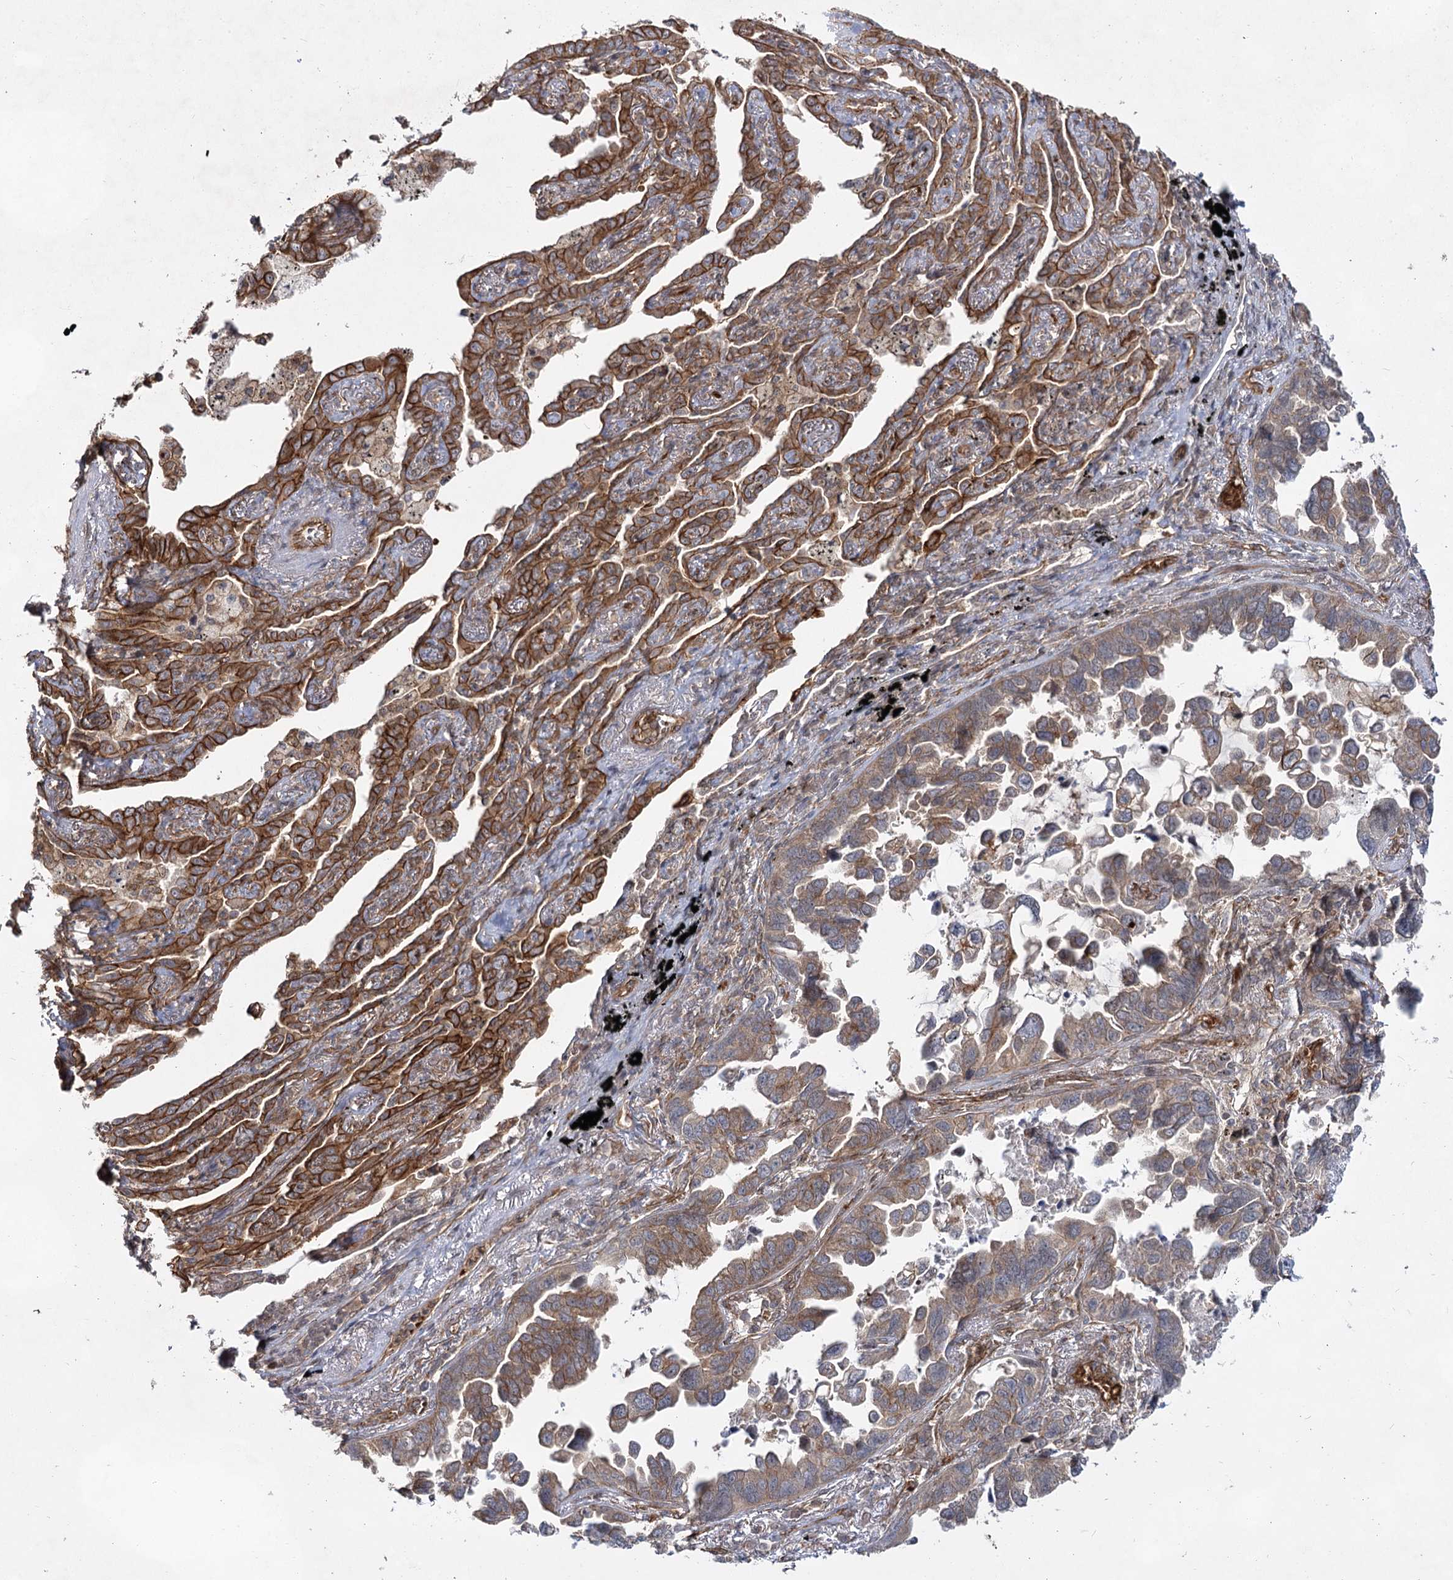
{"staining": {"intensity": "strong", "quantity": "25%-75%", "location": "cytoplasmic/membranous"}, "tissue": "lung cancer", "cell_type": "Tumor cells", "image_type": "cancer", "snomed": [{"axis": "morphology", "description": "Adenocarcinoma, NOS"}, {"axis": "topography", "description": "Lung"}], "caption": "Lung cancer stained with DAB (3,3'-diaminobenzidine) immunohistochemistry shows high levels of strong cytoplasmic/membranous staining in approximately 25%-75% of tumor cells.", "gene": "IQSEC1", "patient": {"sex": "male", "age": 67}}